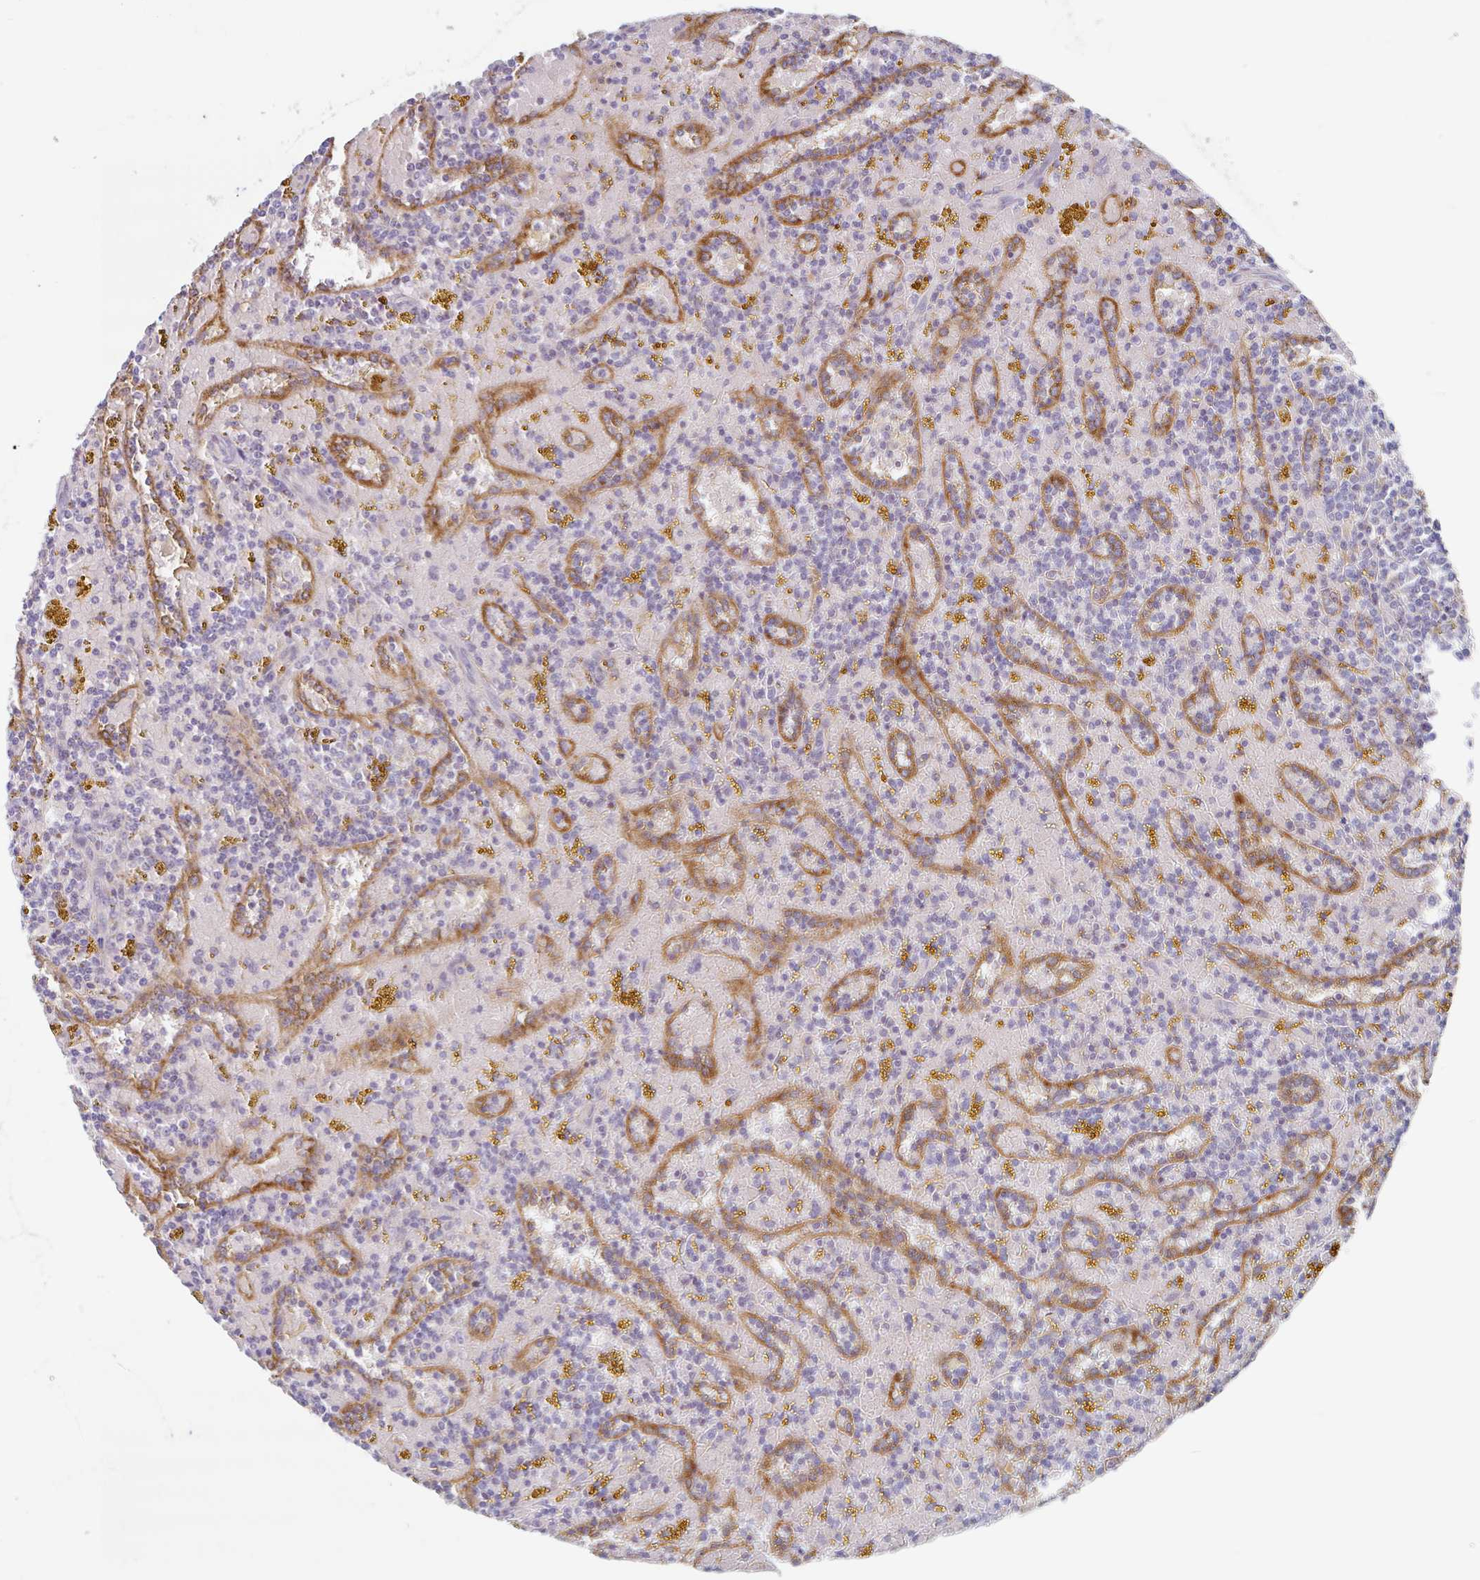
{"staining": {"intensity": "negative", "quantity": "none", "location": "none"}, "tissue": "lymphoma", "cell_type": "Tumor cells", "image_type": "cancer", "snomed": [{"axis": "morphology", "description": "Malignant lymphoma, non-Hodgkin's type, Low grade"}, {"axis": "topography", "description": "Spleen"}, {"axis": "topography", "description": "Lymph node"}], "caption": "A histopathology image of human lymphoma is negative for staining in tumor cells.", "gene": "MANBA", "patient": {"sex": "female", "age": 66}}